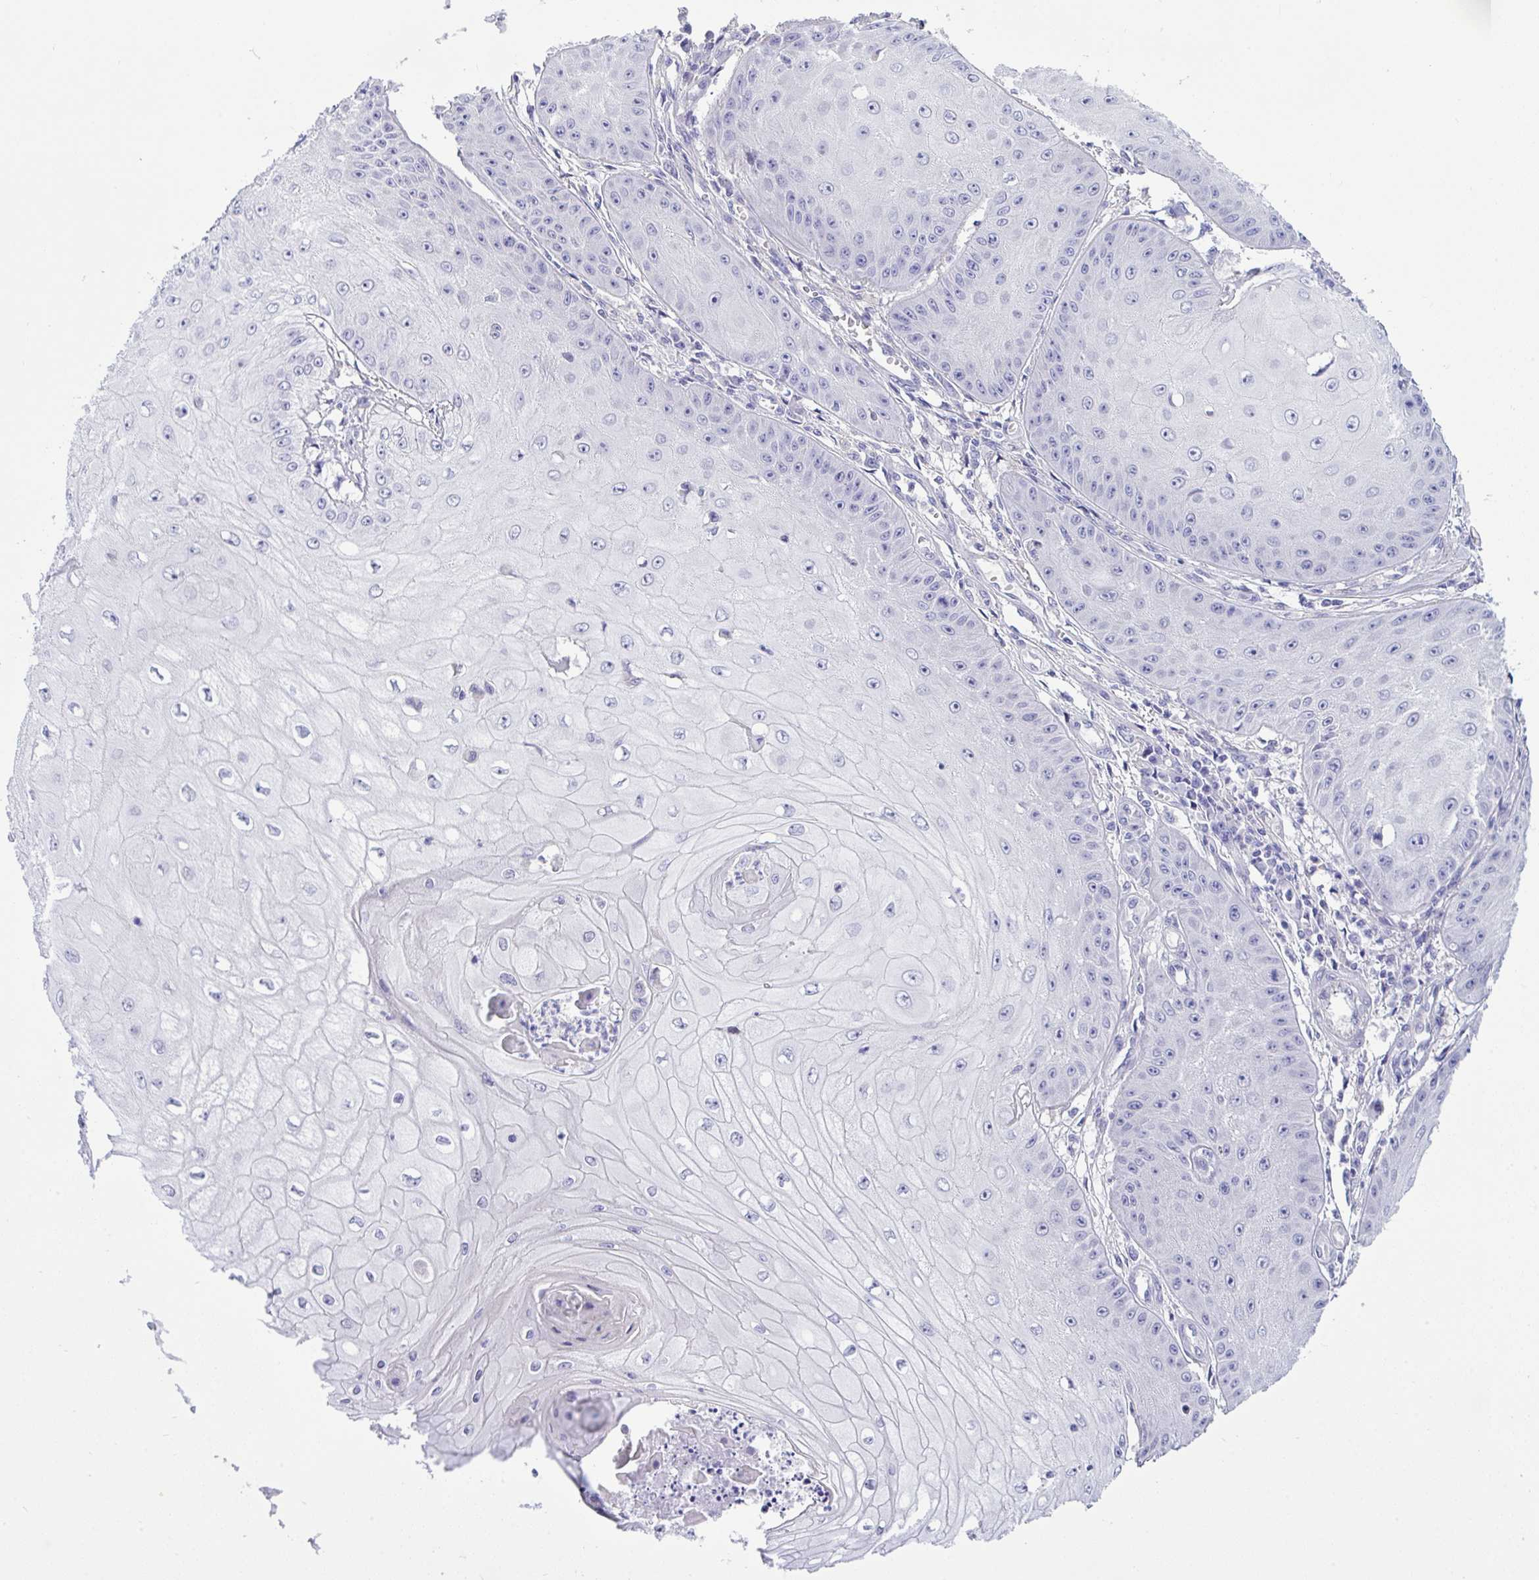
{"staining": {"intensity": "negative", "quantity": "none", "location": "none"}, "tissue": "skin cancer", "cell_type": "Tumor cells", "image_type": "cancer", "snomed": [{"axis": "morphology", "description": "Squamous cell carcinoma, NOS"}, {"axis": "topography", "description": "Skin"}], "caption": "Immunohistochemistry (IHC) image of neoplastic tissue: human squamous cell carcinoma (skin) stained with DAB (3,3'-diaminobenzidine) shows no significant protein expression in tumor cells.", "gene": "WDR97", "patient": {"sex": "male", "age": 70}}